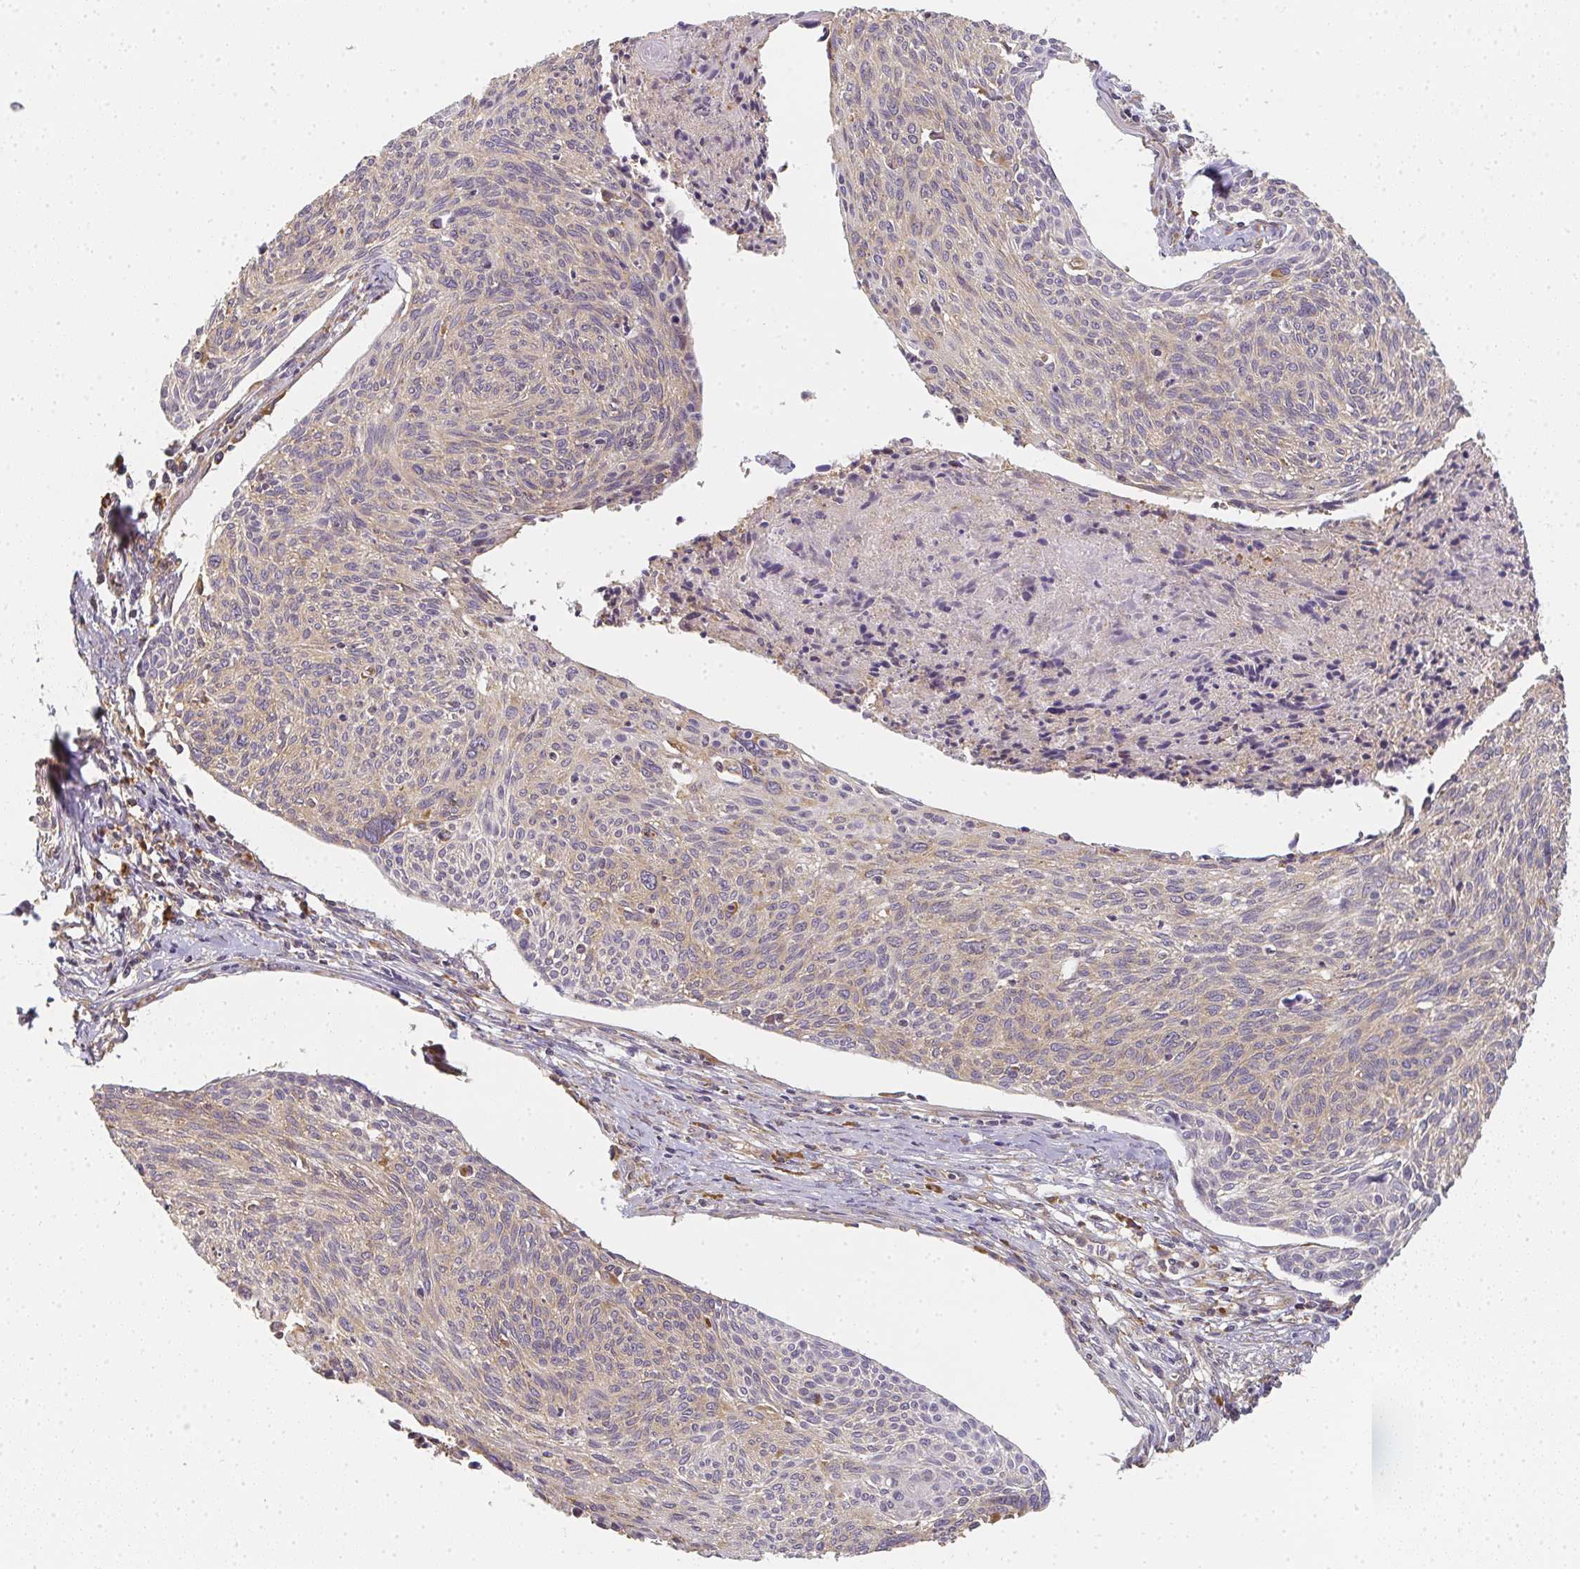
{"staining": {"intensity": "weak", "quantity": ">75%", "location": "cytoplasmic/membranous"}, "tissue": "cervical cancer", "cell_type": "Tumor cells", "image_type": "cancer", "snomed": [{"axis": "morphology", "description": "Squamous cell carcinoma, NOS"}, {"axis": "topography", "description": "Cervix"}], "caption": "Cervical cancer stained for a protein shows weak cytoplasmic/membranous positivity in tumor cells. The protein of interest is stained brown, and the nuclei are stained in blue (DAB IHC with brightfield microscopy, high magnification).", "gene": "SLC35B3", "patient": {"sex": "female", "age": 49}}